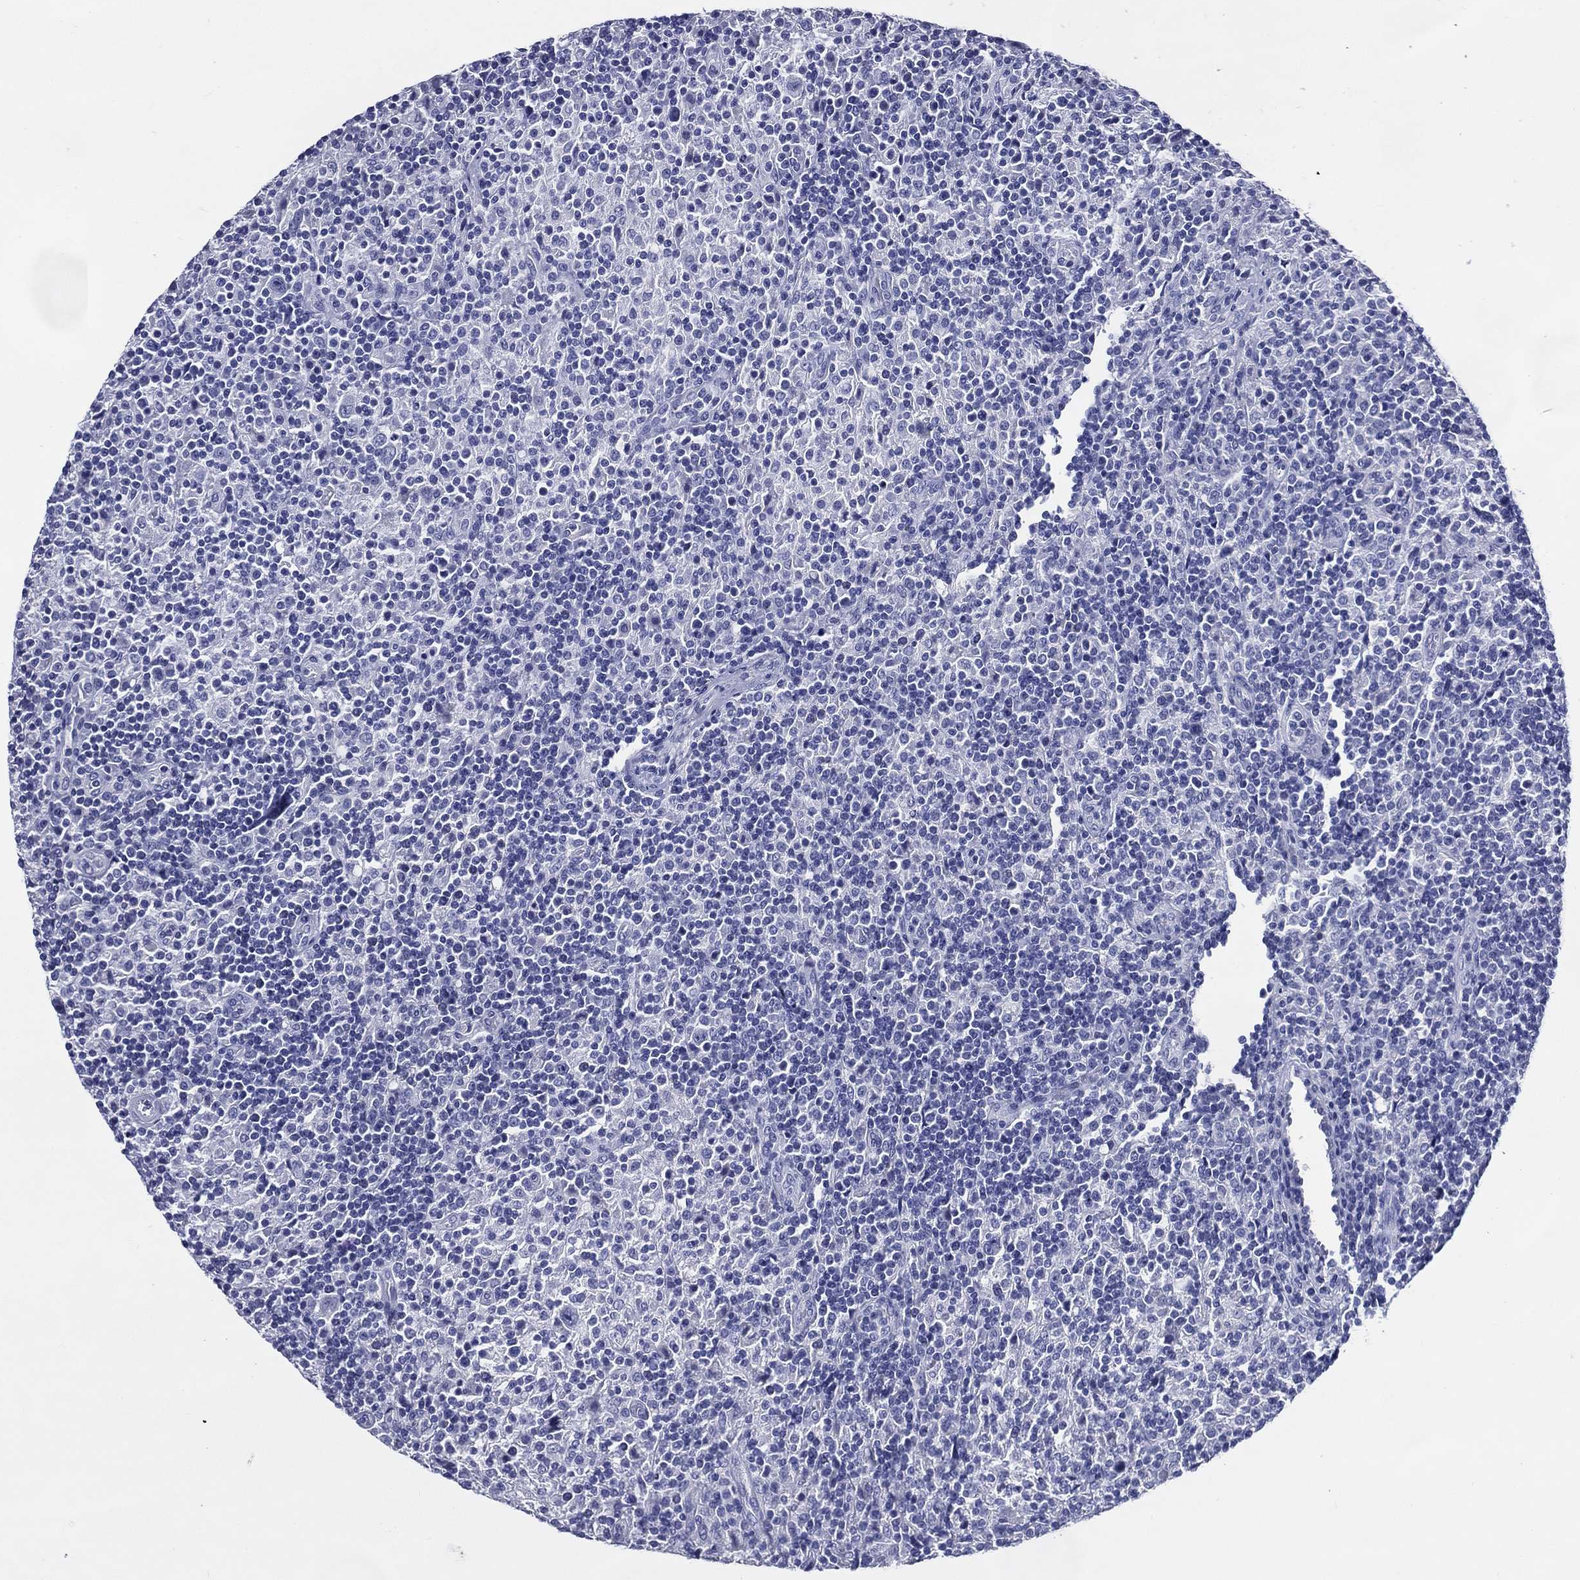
{"staining": {"intensity": "negative", "quantity": "none", "location": "none"}, "tissue": "lymphoma", "cell_type": "Tumor cells", "image_type": "cancer", "snomed": [{"axis": "morphology", "description": "Hodgkin's disease, NOS"}, {"axis": "topography", "description": "Lymph node"}], "caption": "A micrograph of lymphoma stained for a protein shows no brown staining in tumor cells. (DAB IHC with hematoxylin counter stain).", "gene": "ACE2", "patient": {"sex": "male", "age": 70}}